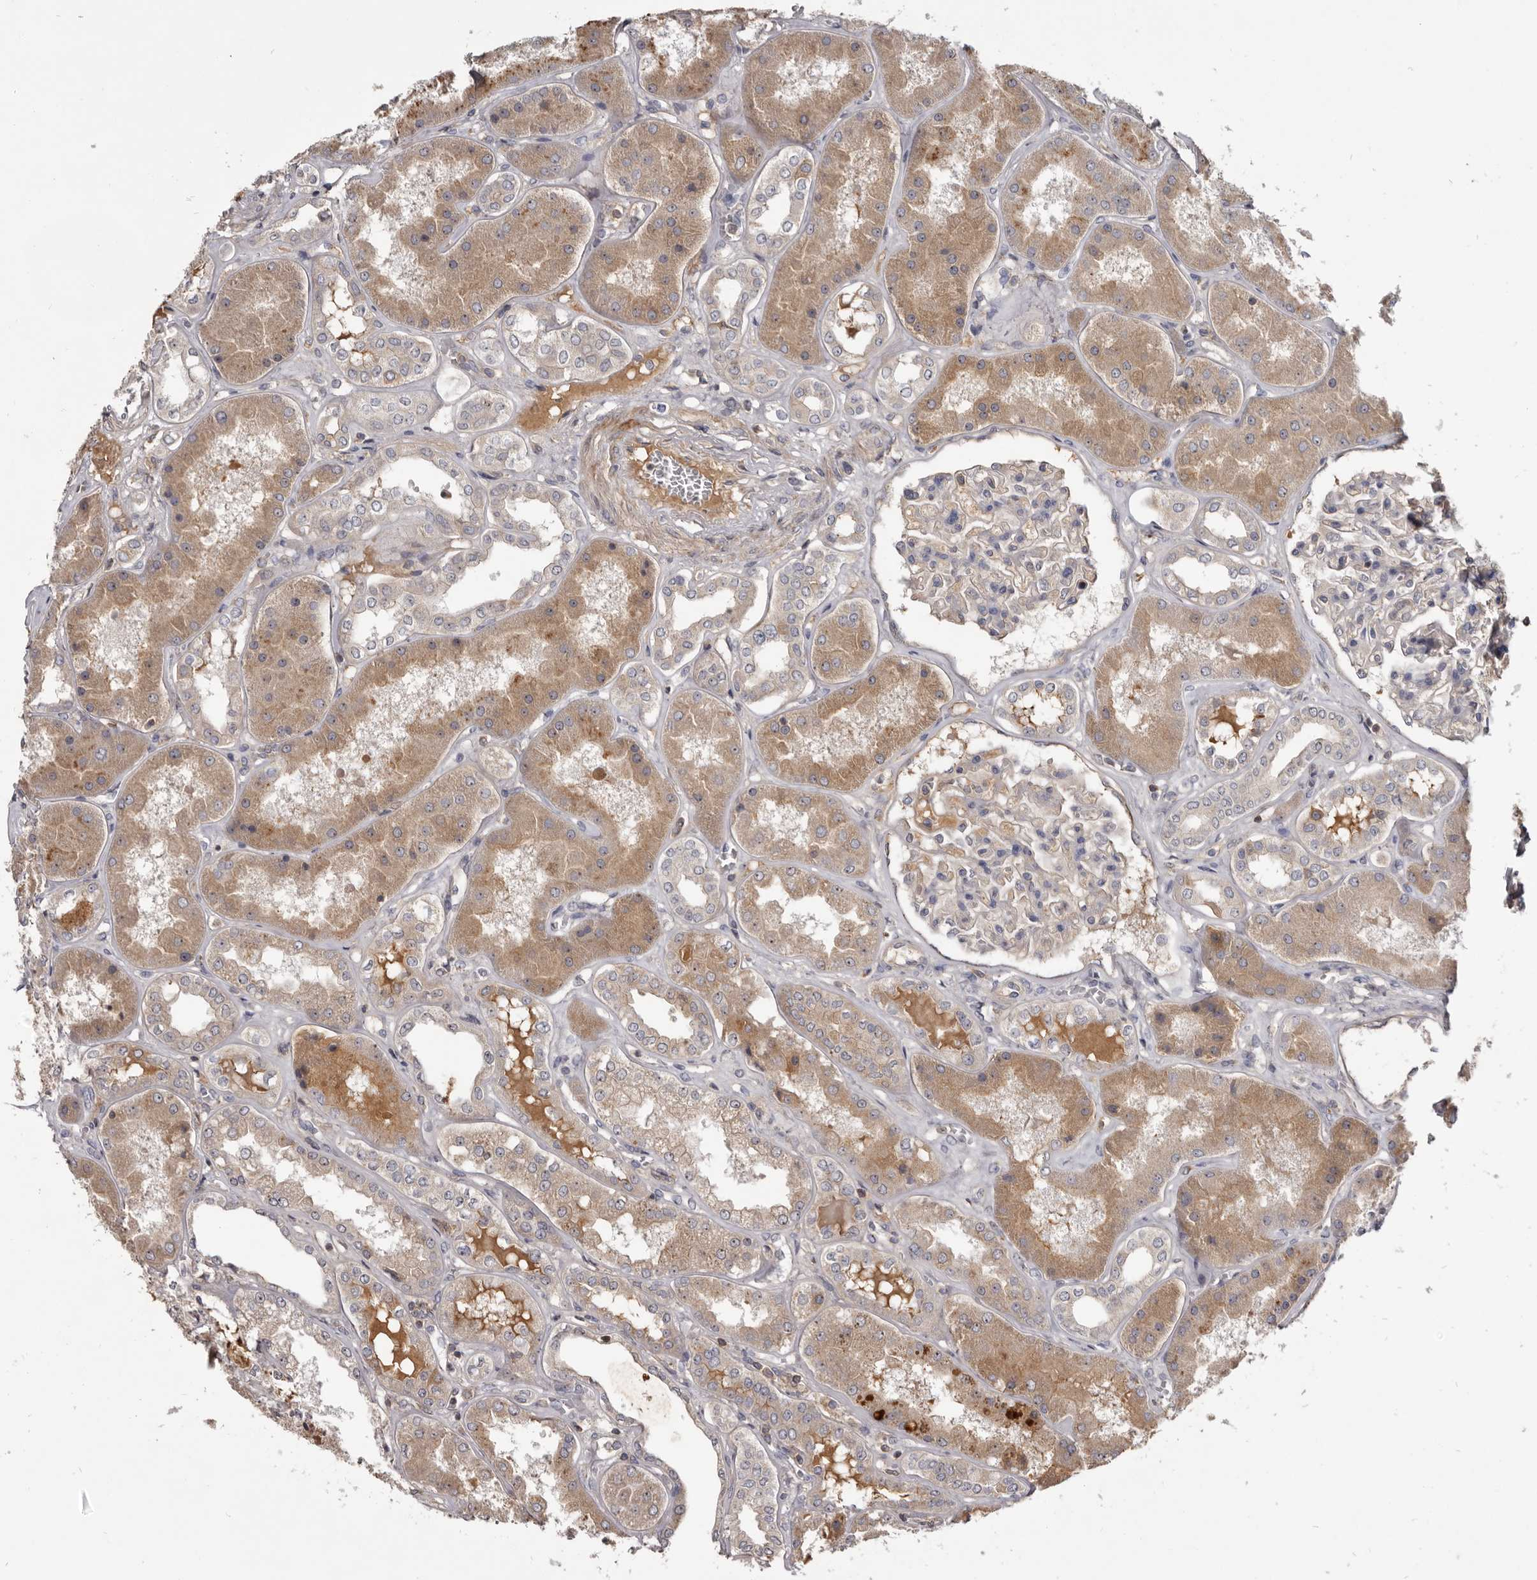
{"staining": {"intensity": "weak", "quantity": "25%-75%", "location": "cytoplasmic/membranous"}, "tissue": "kidney", "cell_type": "Cells in glomeruli", "image_type": "normal", "snomed": [{"axis": "morphology", "description": "Normal tissue, NOS"}, {"axis": "topography", "description": "Kidney"}], "caption": "Kidney stained for a protein (brown) displays weak cytoplasmic/membranous positive positivity in approximately 25%-75% of cells in glomeruli.", "gene": "TTC39A", "patient": {"sex": "female", "age": 56}}